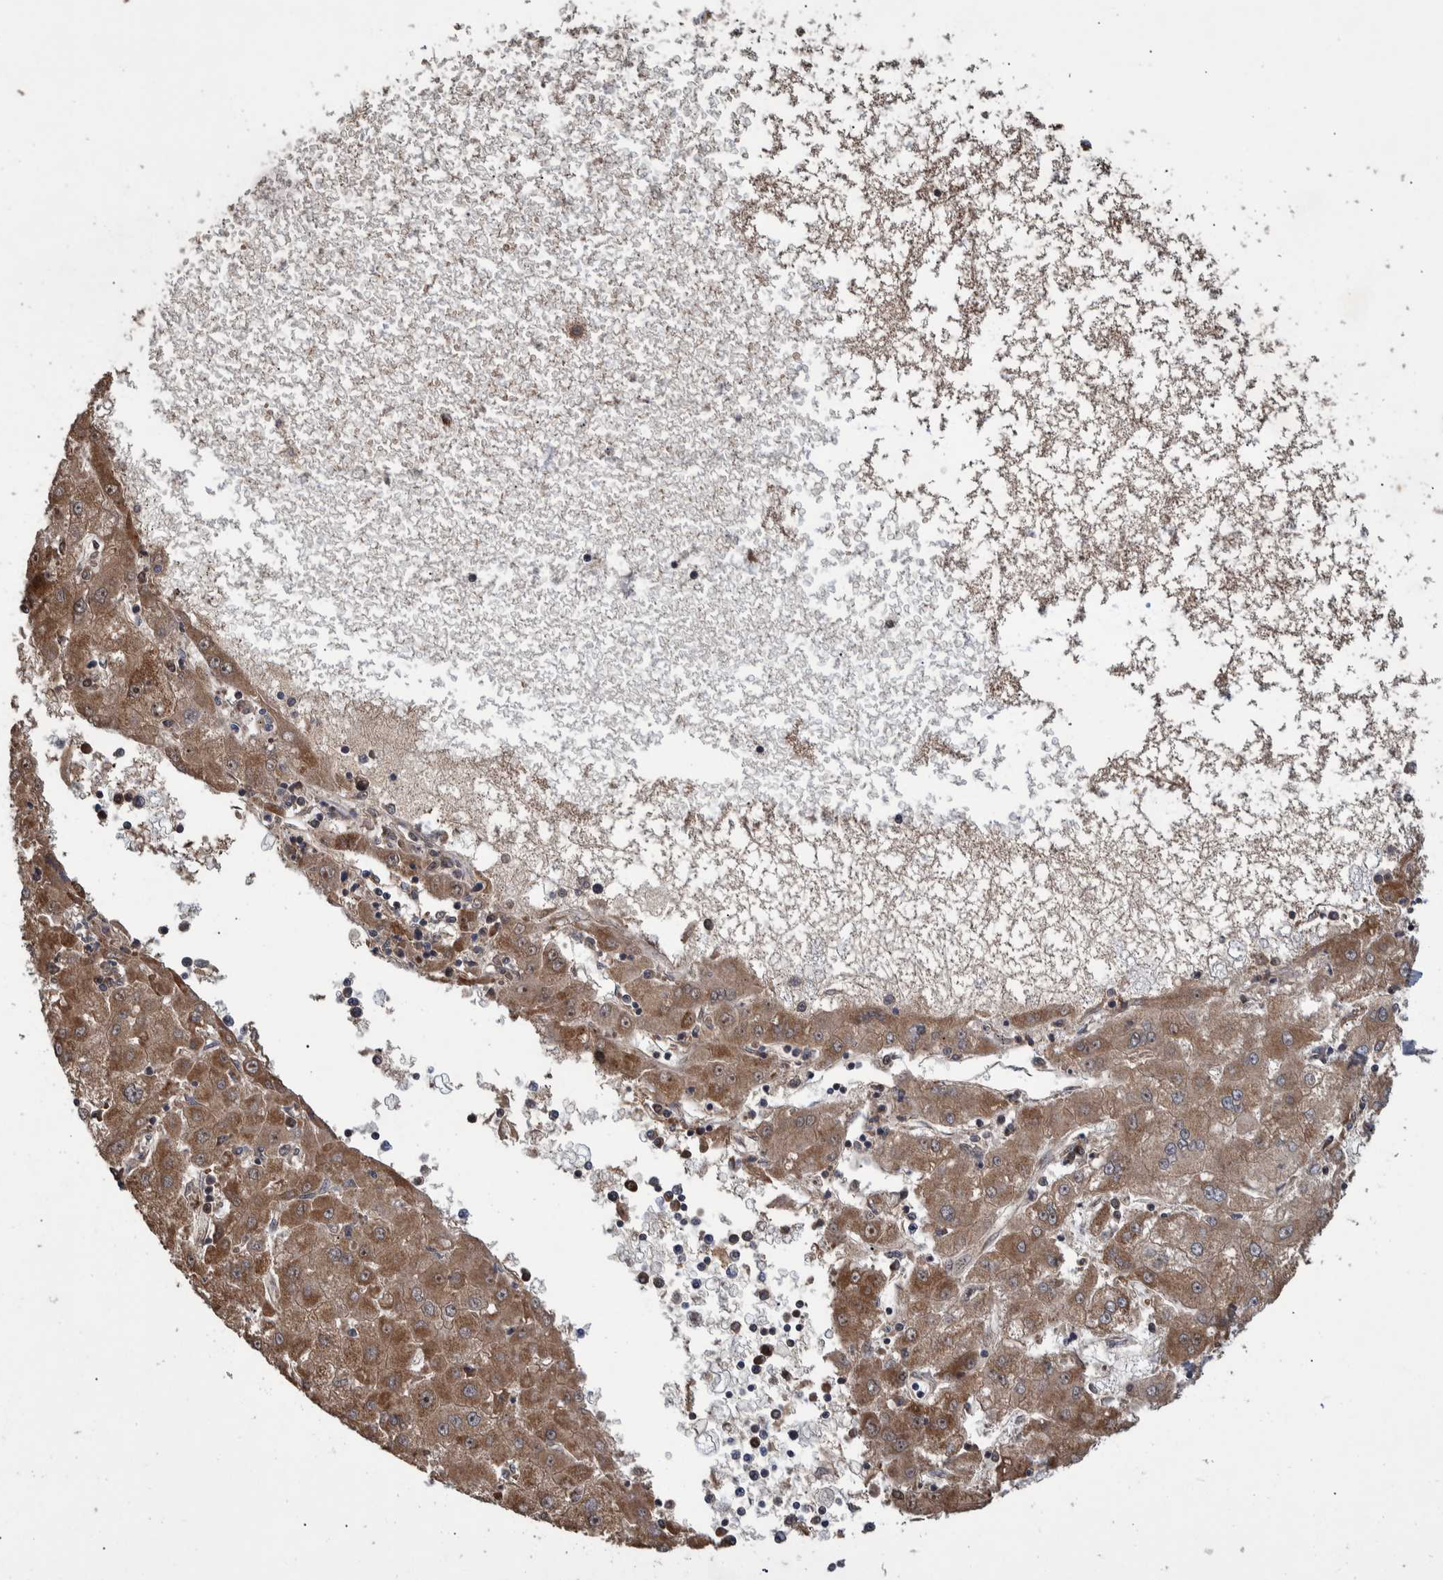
{"staining": {"intensity": "moderate", "quantity": ">75%", "location": "cytoplasmic/membranous,nuclear"}, "tissue": "liver cancer", "cell_type": "Tumor cells", "image_type": "cancer", "snomed": [{"axis": "morphology", "description": "Carcinoma, Hepatocellular, NOS"}, {"axis": "topography", "description": "Liver"}], "caption": "Immunohistochemical staining of liver hepatocellular carcinoma shows medium levels of moderate cytoplasmic/membranous and nuclear protein staining in approximately >75% of tumor cells. Nuclei are stained in blue.", "gene": "B3GNTL1", "patient": {"sex": "male", "age": 72}}